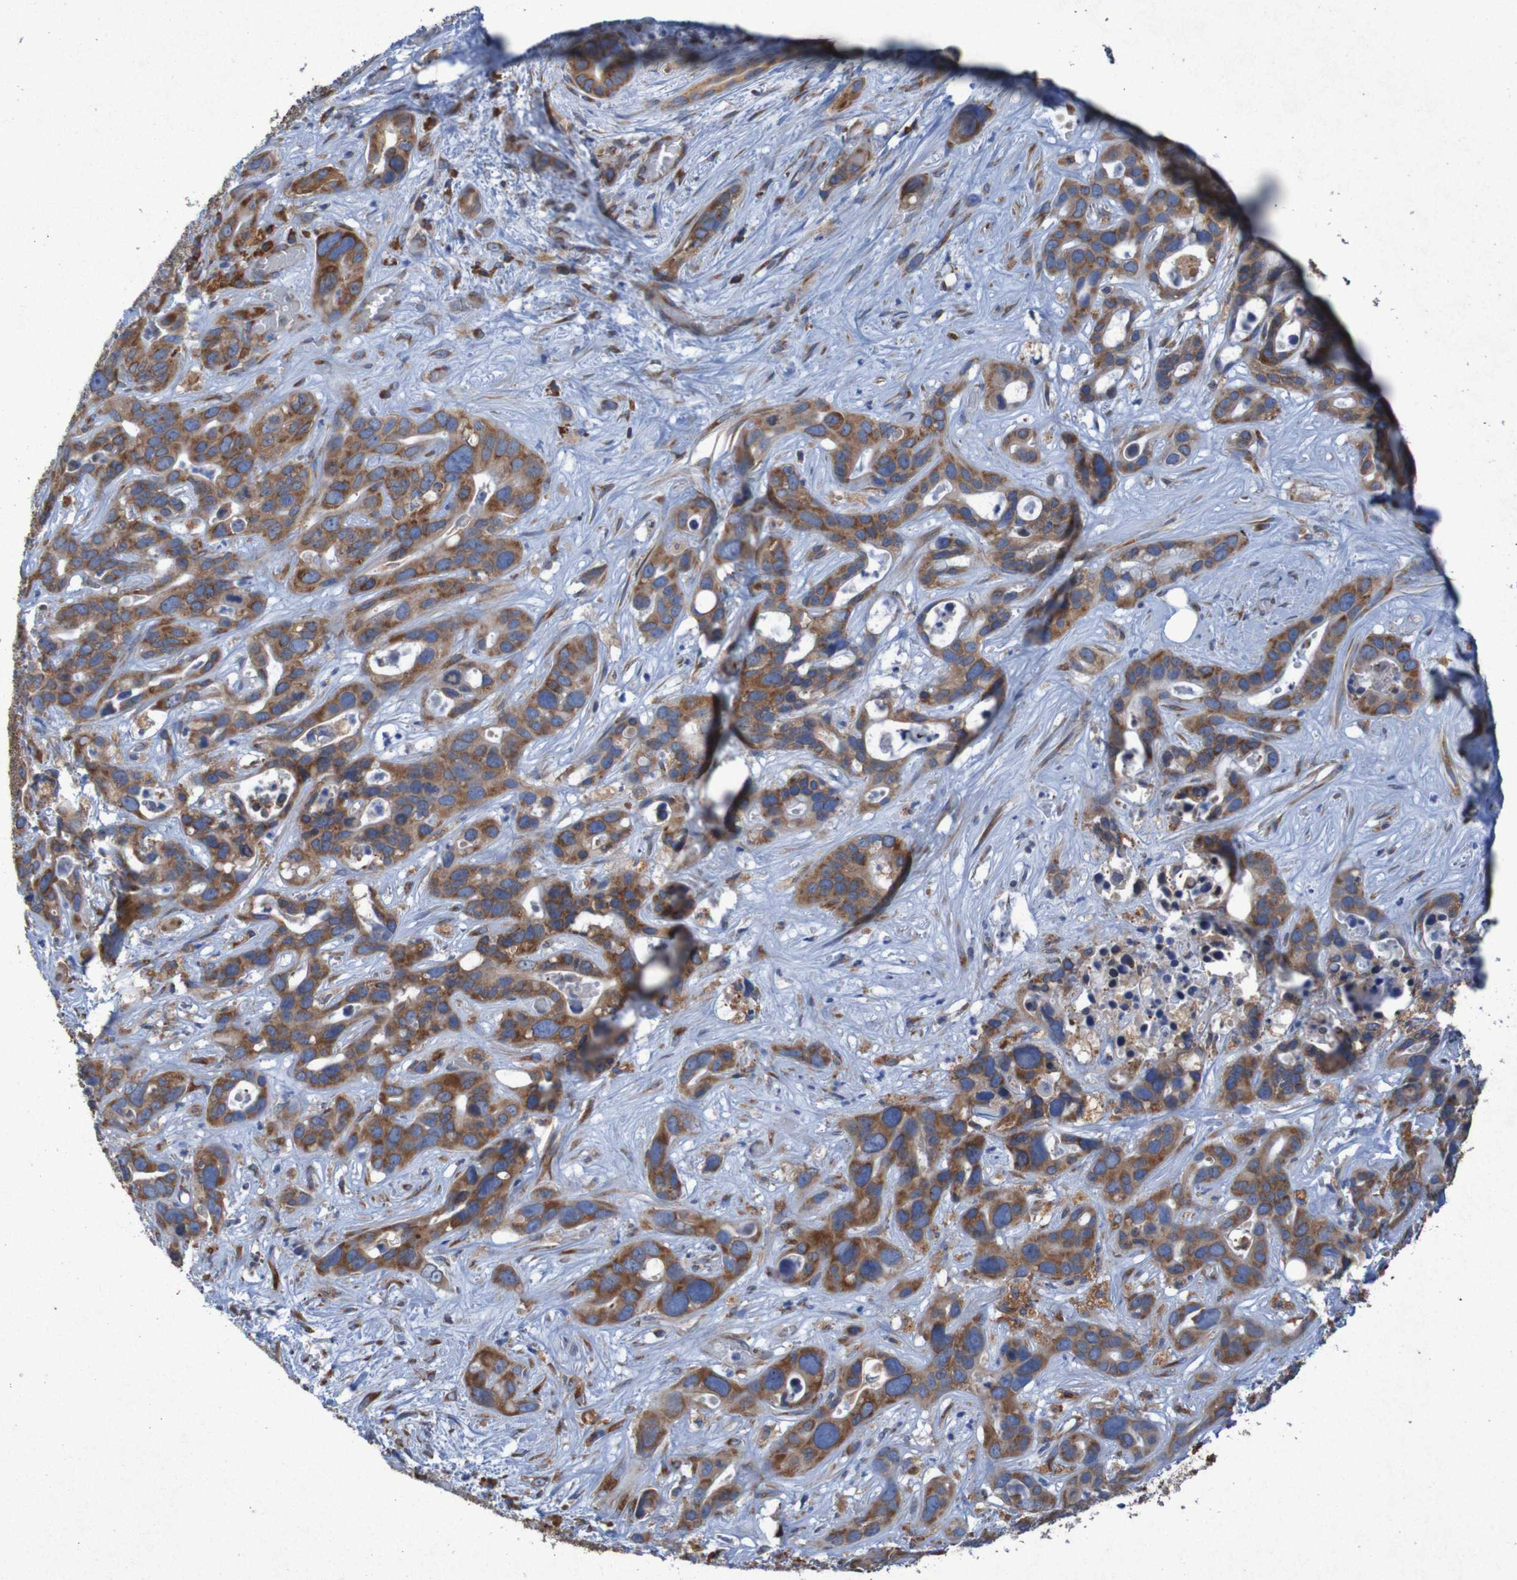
{"staining": {"intensity": "moderate", "quantity": ">75%", "location": "cytoplasmic/membranous"}, "tissue": "liver cancer", "cell_type": "Tumor cells", "image_type": "cancer", "snomed": [{"axis": "morphology", "description": "Cholangiocarcinoma"}, {"axis": "topography", "description": "Liver"}], "caption": "IHC of liver cancer exhibits medium levels of moderate cytoplasmic/membranous positivity in approximately >75% of tumor cells.", "gene": "RPL10", "patient": {"sex": "female", "age": 65}}